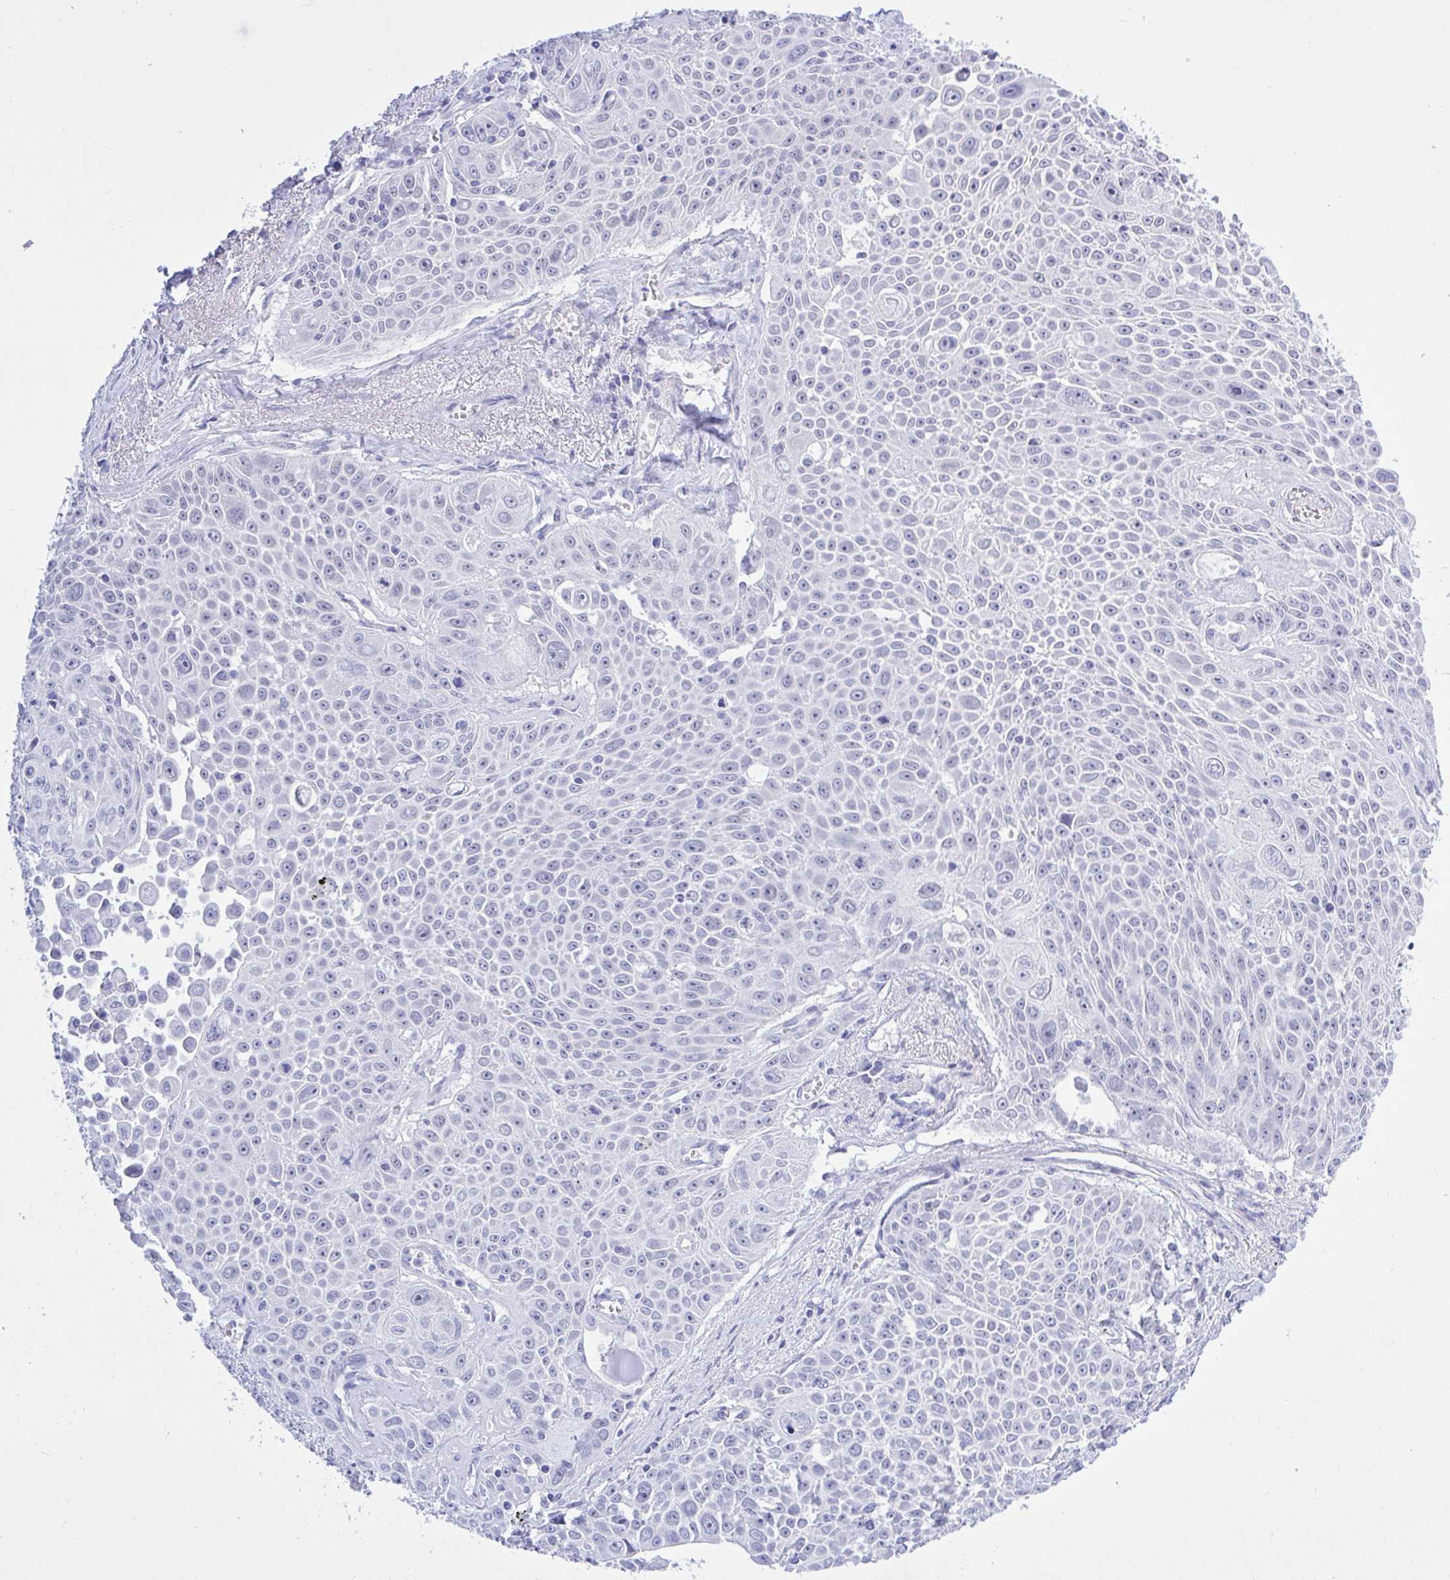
{"staining": {"intensity": "negative", "quantity": "none", "location": "none"}, "tissue": "lung cancer", "cell_type": "Tumor cells", "image_type": "cancer", "snomed": [{"axis": "morphology", "description": "Squamous cell carcinoma, NOS"}, {"axis": "morphology", "description": "Squamous cell carcinoma, metastatic, NOS"}, {"axis": "topography", "description": "Lymph node"}, {"axis": "topography", "description": "Lung"}], "caption": "The histopathology image displays no staining of tumor cells in squamous cell carcinoma (lung).", "gene": "THOP1", "patient": {"sex": "female", "age": 62}}